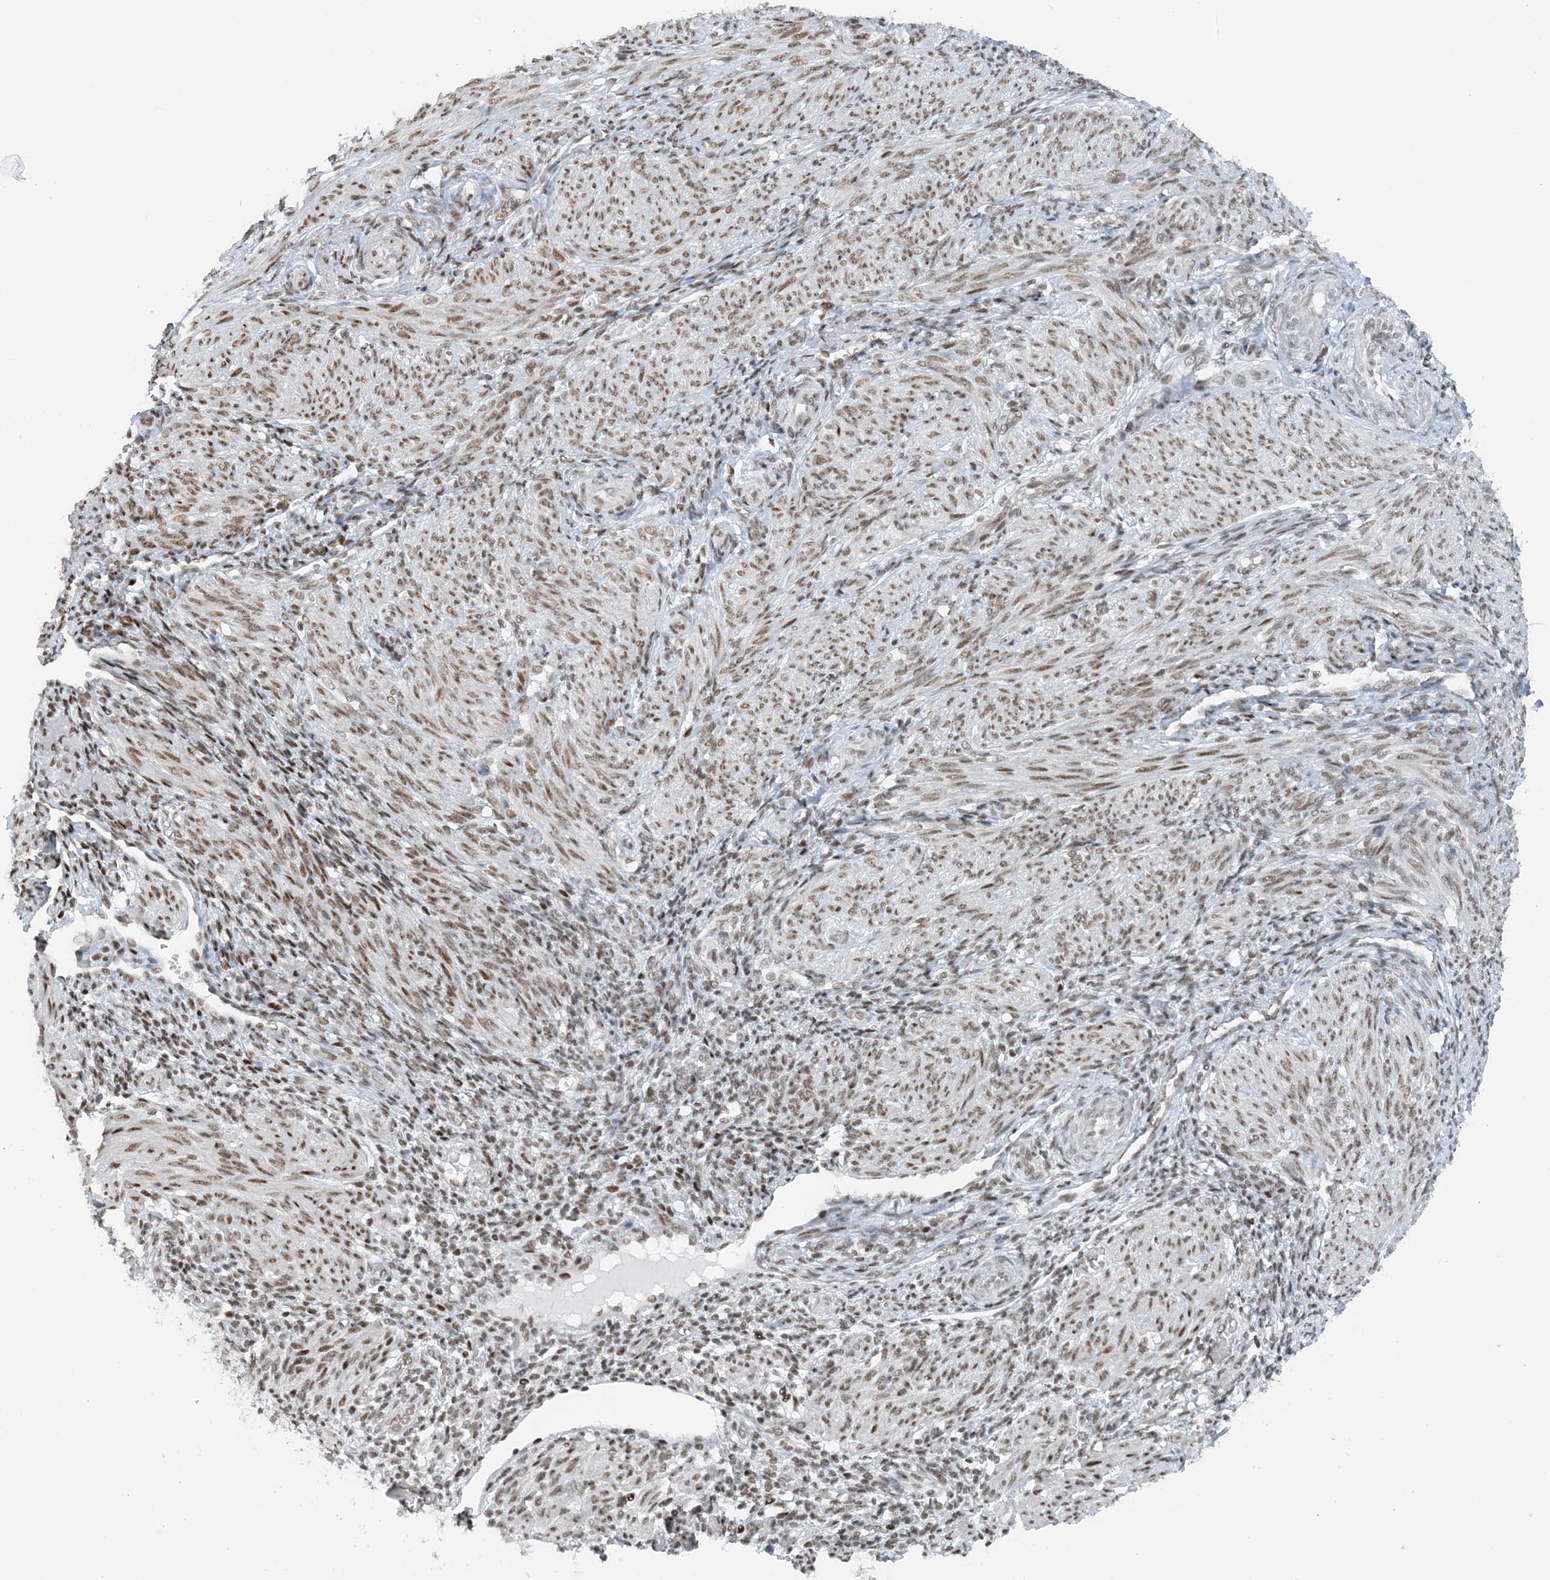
{"staining": {"intensity": "moderate", "quantity": ">75%", "location": "nuclear"}, "tissue": "smooth muscle", "cell_type": "Smooth muscle cells", "image_type": "normal", "snomed": [{"axis": "morphology", "description": "Normal tissue, NOS"}, {"axis": "topography", "description": "Smooth muscle"}], "caption": "Immunohistochemical staining of normal smooth muscle demonstrates moderate nuclear protein positivity in about >75% of smooth muscle cells.", "gene": "ZNF500", "patient": {"sex": "female", "age": 39}}